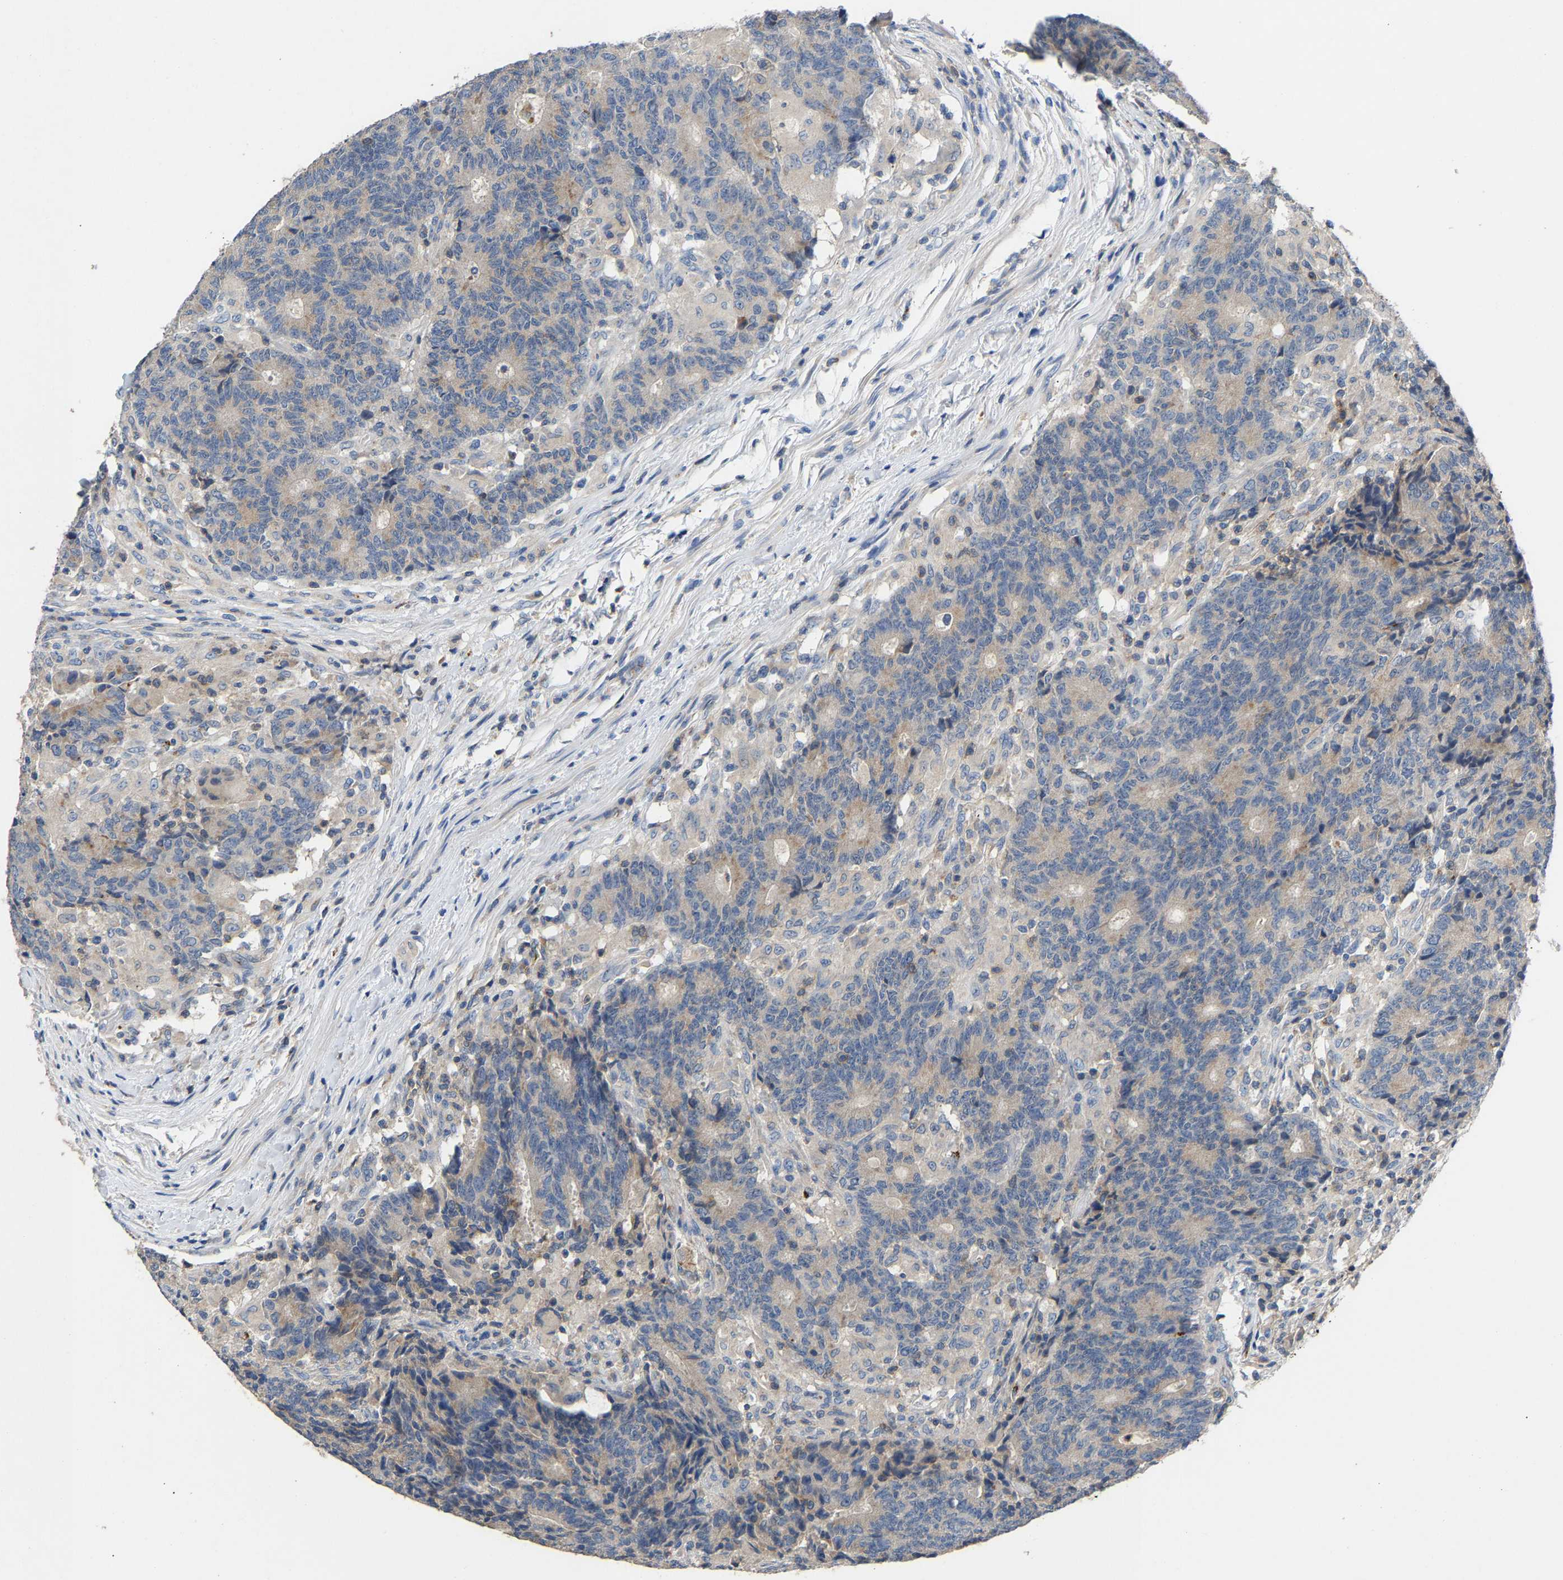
{"staining": {"intensity": "negative", "quantity": "none", "location": "none"}, "tissue": "colorectal cancer", "cell_type": "Tumor cells", "image_type": "cancer", "snomed": [{"axis": "morphology", "description": "Normal tissue, NOS"}, {"axis": "morphology", "description": "Adenocarcinoma, NOS"}, {"axis": "topography", "description": "Colon"}], "caption": "Immunohistochemistry photomicrograph of neoplastic tissue: human colorectal cancer stained with DAB exhibits no significant protein positivity in tumor cells.", "gene": "CCDC171", "patient": {"sex": "female", "age": 75}}